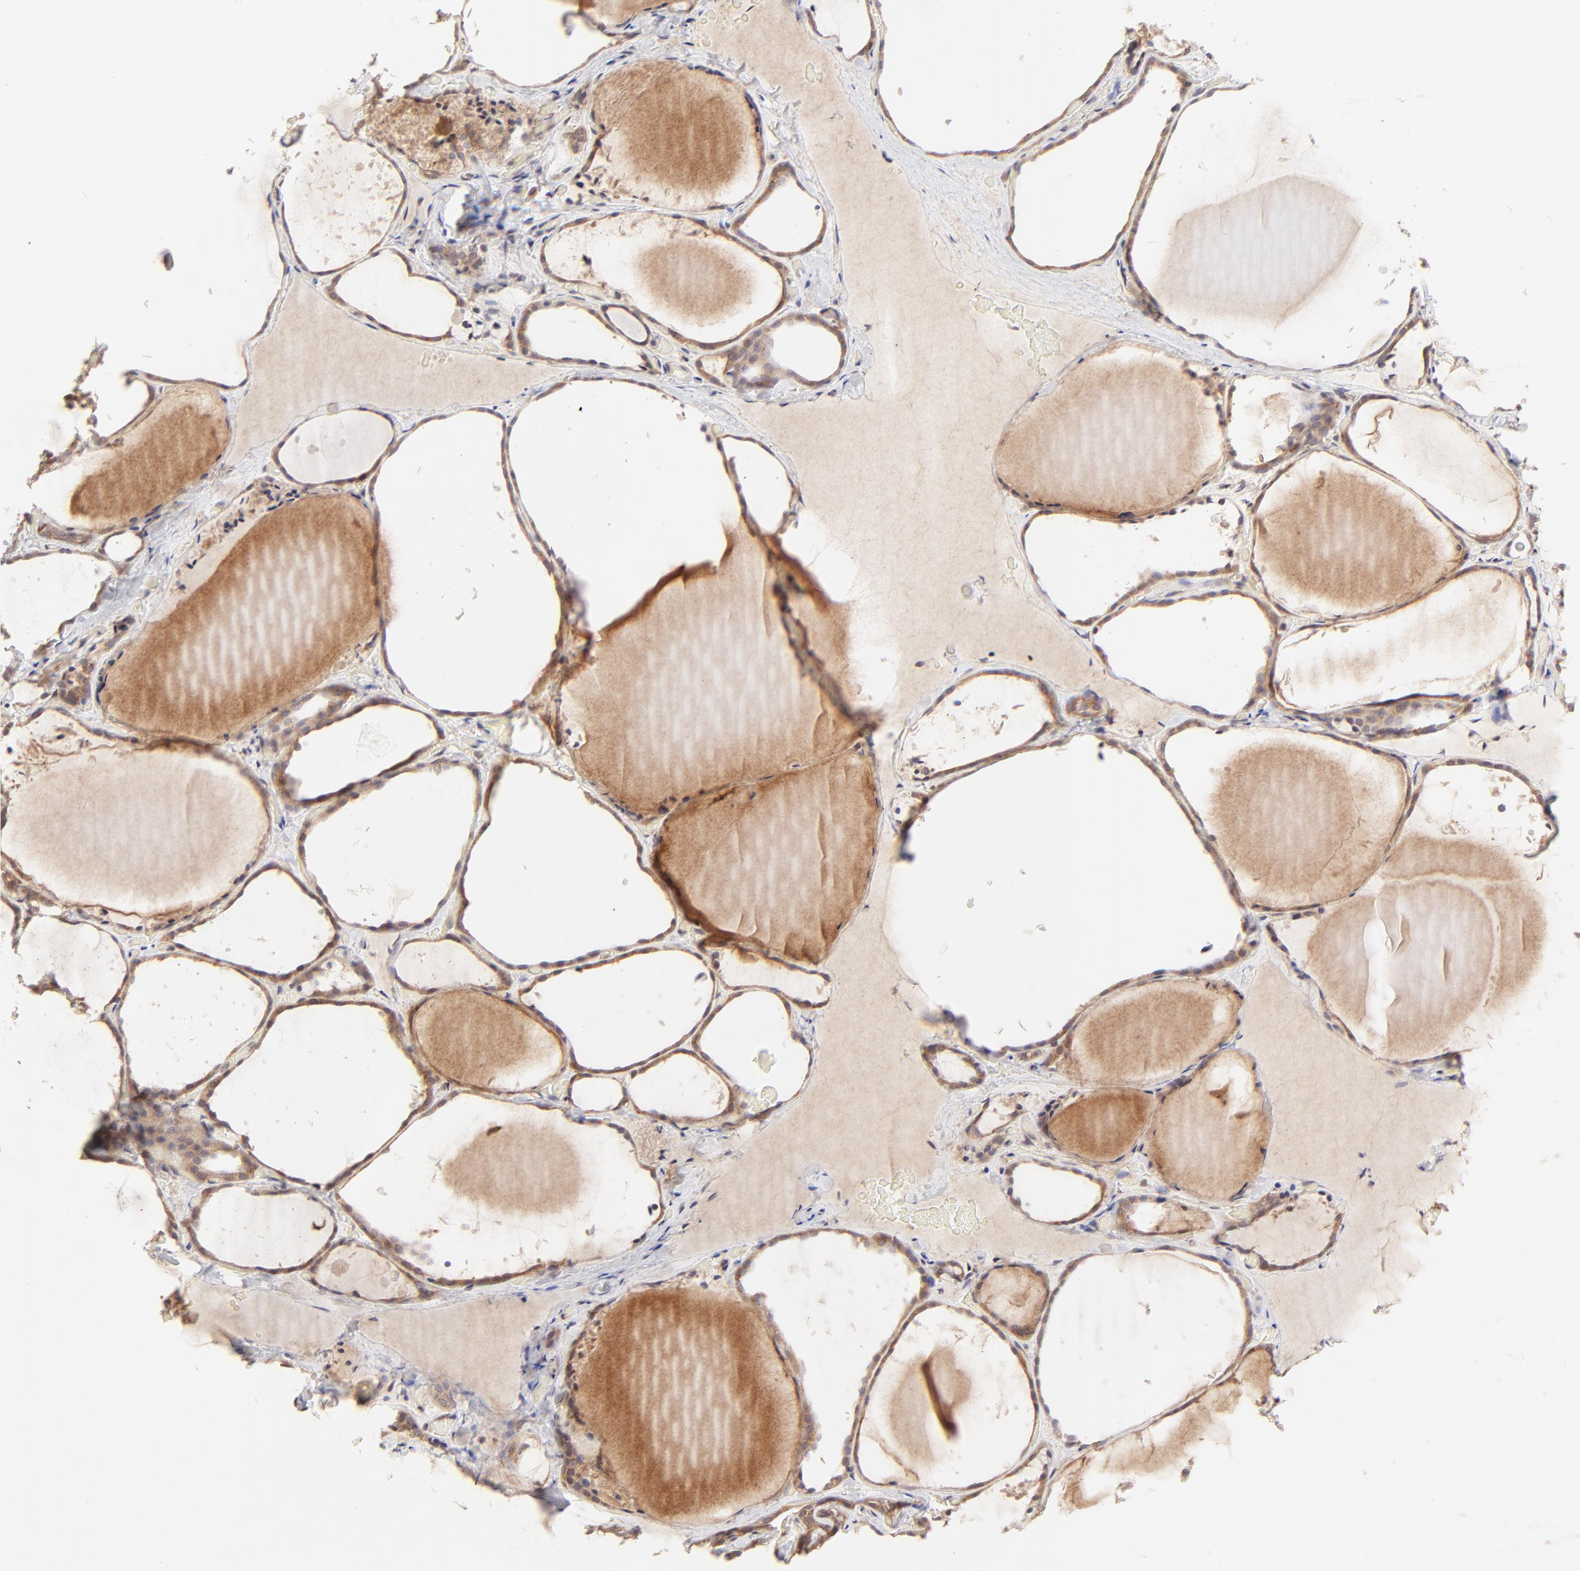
{"staining": {"intensity": "moderate", "quantity": ">75%", "location": "cytoplasmic/membranous"}, "tissue": "thyroid gland", "cell_type": "Glandular cells", "image_type": "normal", "snomed": [{"axis": "morphology", "description": "Normal tissue, NOS"}, {"axis": "topography", "description": "Thyroid gland"}], "caption": "Protein expression analysis of unremarkable human thyroid gland reveals moderate cytoplasmic/membranous positivity in approximately >75% of glandular cells.", "gene": "TNRC6B", "patient": {"sex": "female", "age": 22}}